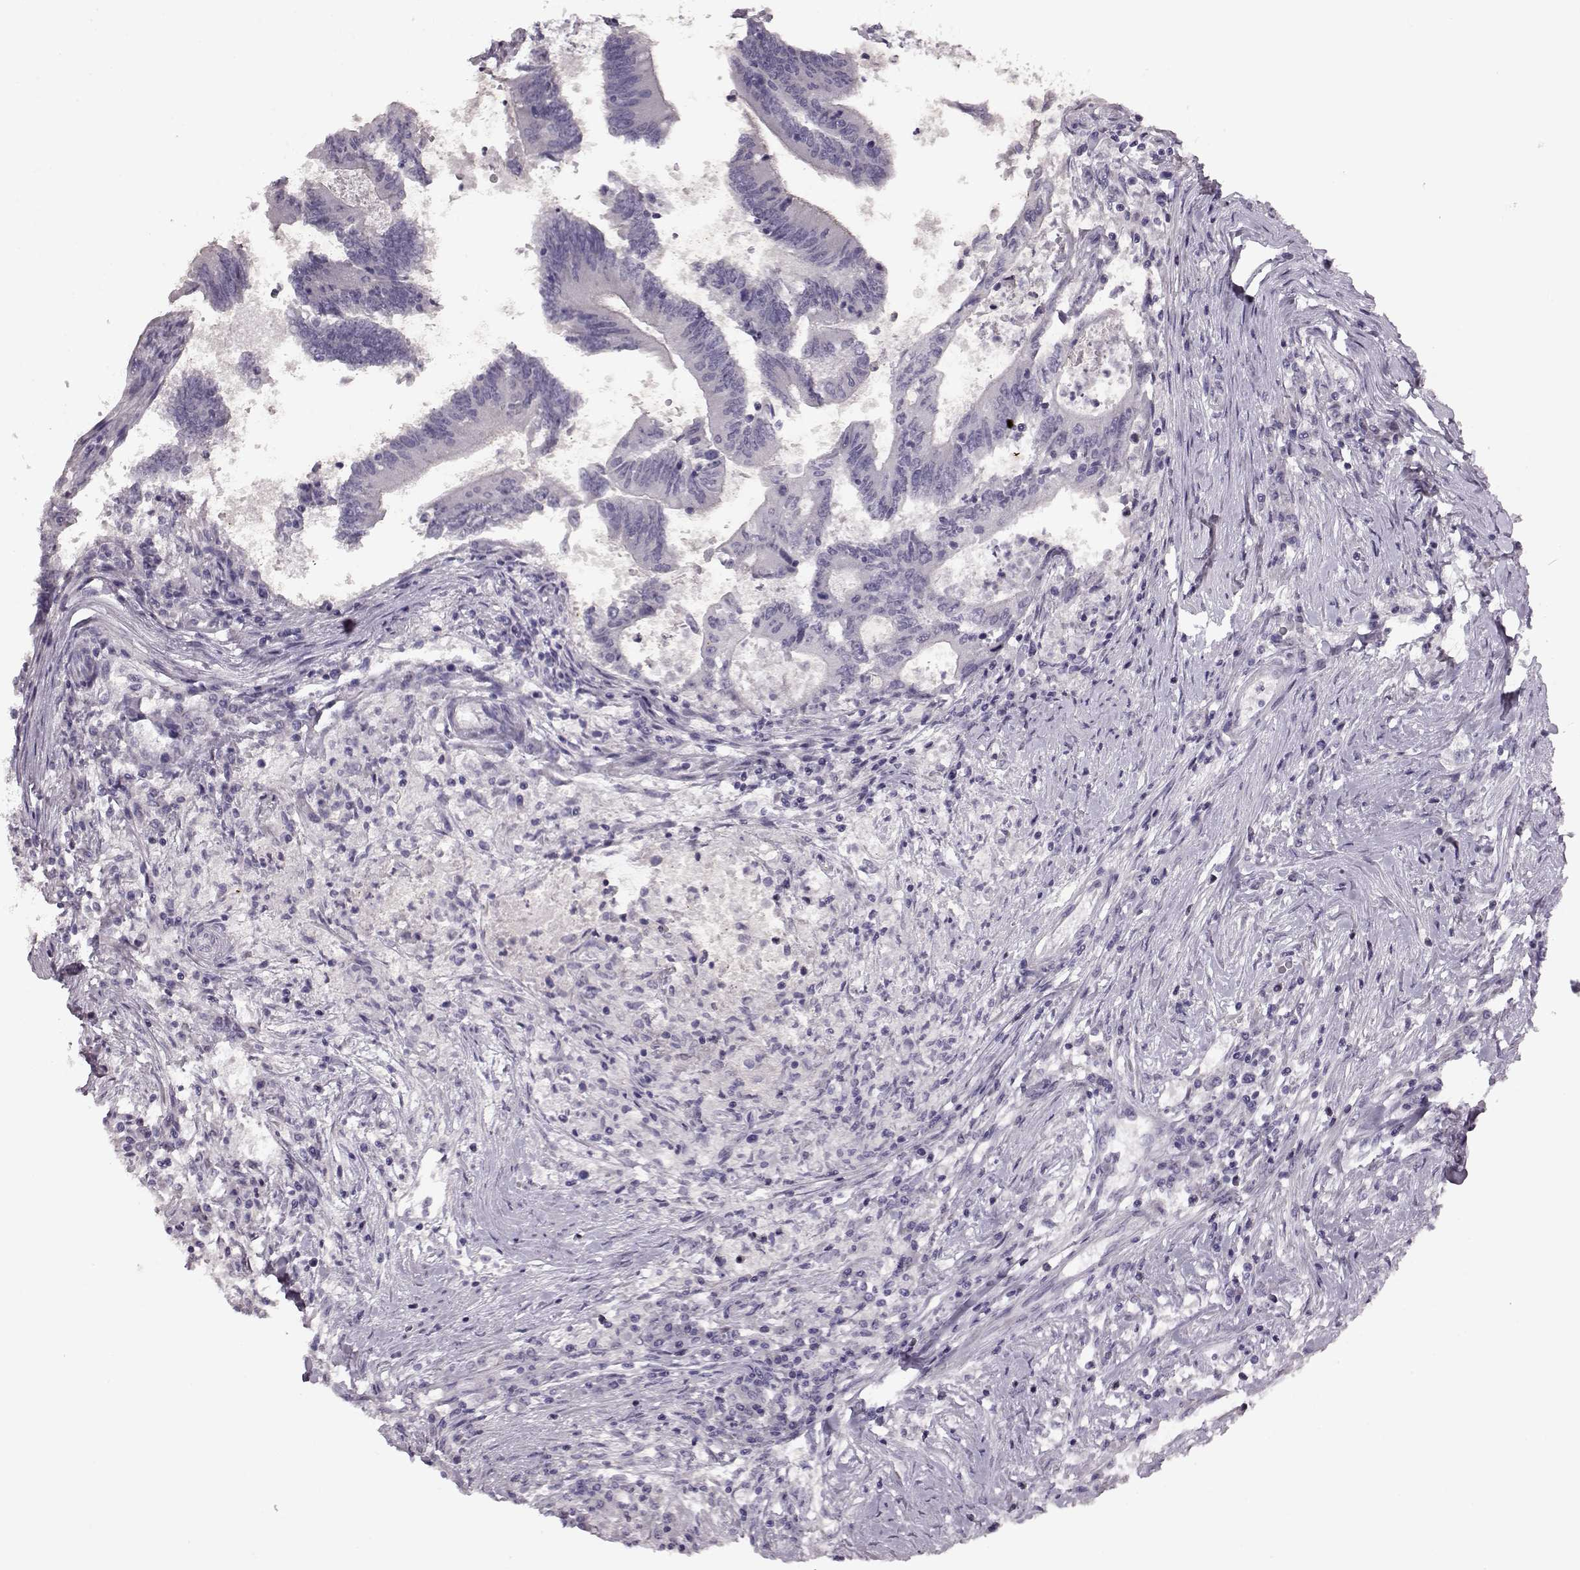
{"staining": {"intensity": "negative", "quantity": "none", "location": "none"}, "tissue": "colorectal cancer", "cell_type": "Tumor cells", "image_type": "cancer", "snomed": [{"axis": "morphology", "description": "Adenocarcinoma, NOS"}, {"axis": "topography", "description": "Colon"}], "caption": "DAB (3,3'-diaminobenzidine) immunohistochemical staining of human colorectal cancer shows no significant expression in tumor cells.", "gene": "RP1L1", "patient": {"sex": "female", "age": 70}}